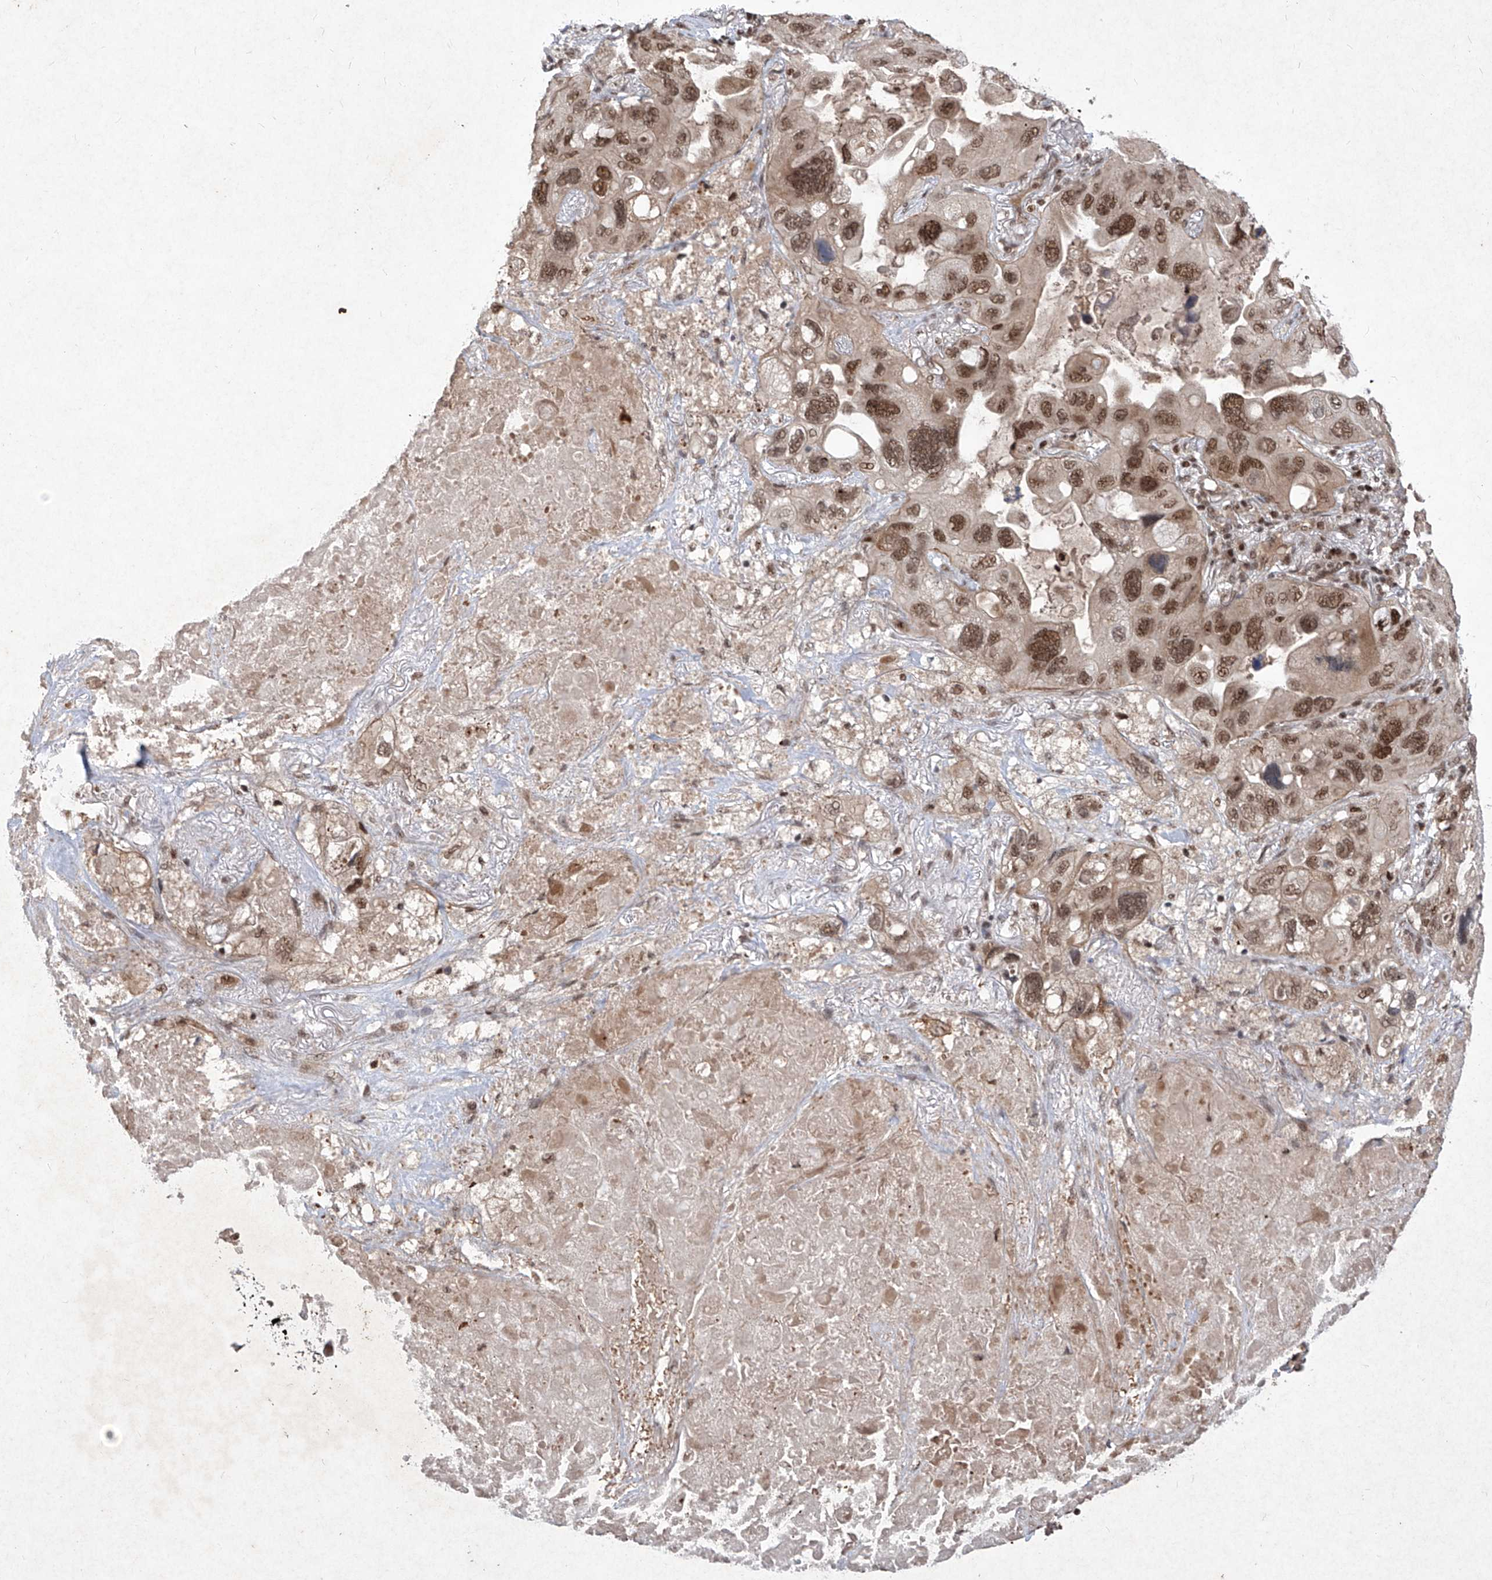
{"staining": {"intensity": "moderate", "quantity": ">75%", "location": "nuclear"}, "tissue": "lung cancer", "cell_type": "Tumor cells", "image_type": "cancer", "snomed": [{"axis": "morphology", "description": "Squamous cell carcinoma, NOS"}, {"axis": "topography", "description": "Lung"}], "caption": "There is medium levels of moderate nuclear positivity in tumor cells of lung squamous cell carcinoma, as demonstrated by immunohistochemical staining (brown color).", "gene": "IRF2", "patient": {"sex": "female", "age": 73}}